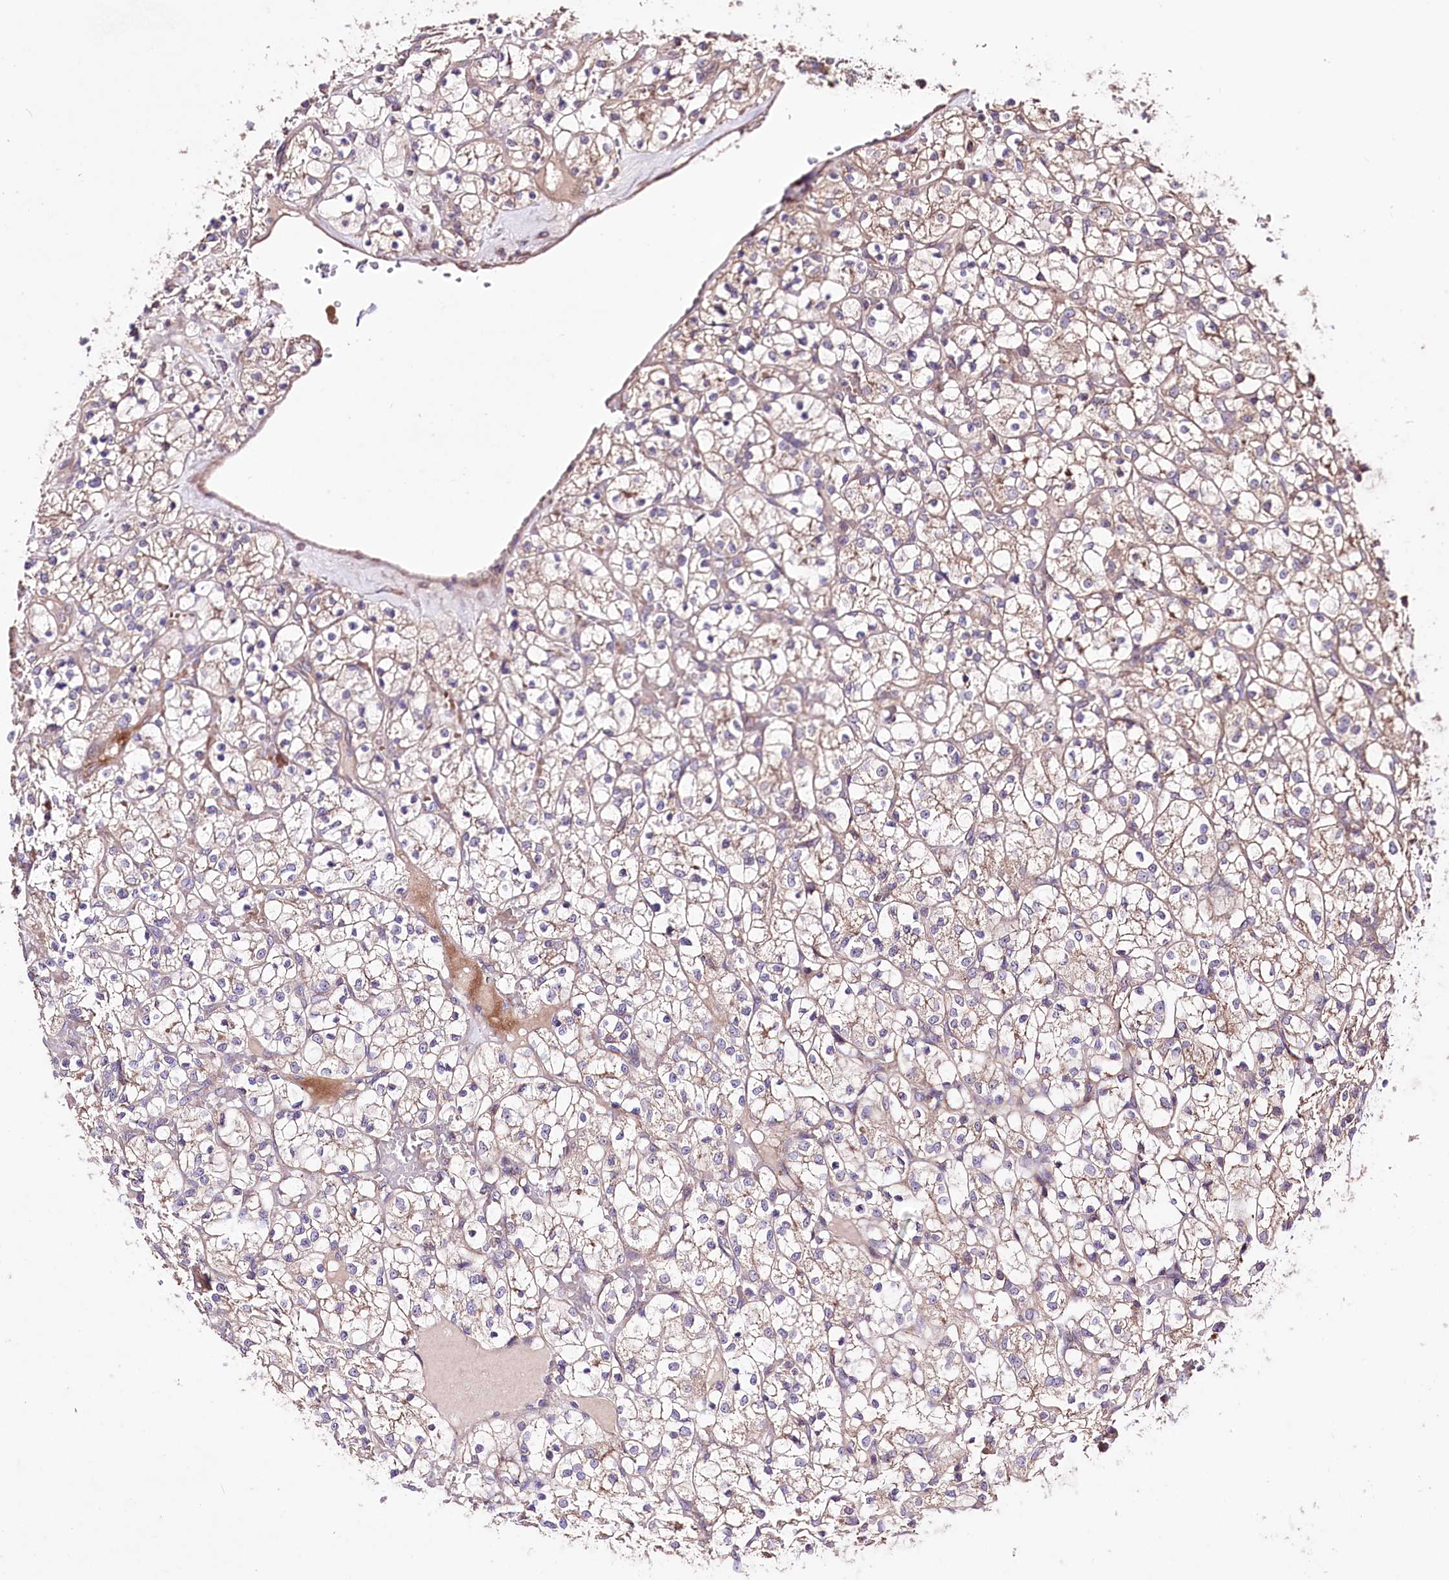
{"staining": {"intensity": "weak", "quantity": "25%-75%", "location": "cytoplasmic/membranous"}, "tissue": "renal cancer", "cell_type": "Tumor cells", "image_type": "cancer", "snomed": [{"axis": "morphology", "description": "Adenocarcinoma, NOS"}, {"axis": "topography", "description": "Kidney"}], "caption": "There is low levels of weak cytoplasmic/membranous staining in tumor cells of renal adenocarcinoma, as demonstrated by immunohistochemical staining (brown color).", "gene": "WWC1", "patient": {"sex": "female", "age": 69}}